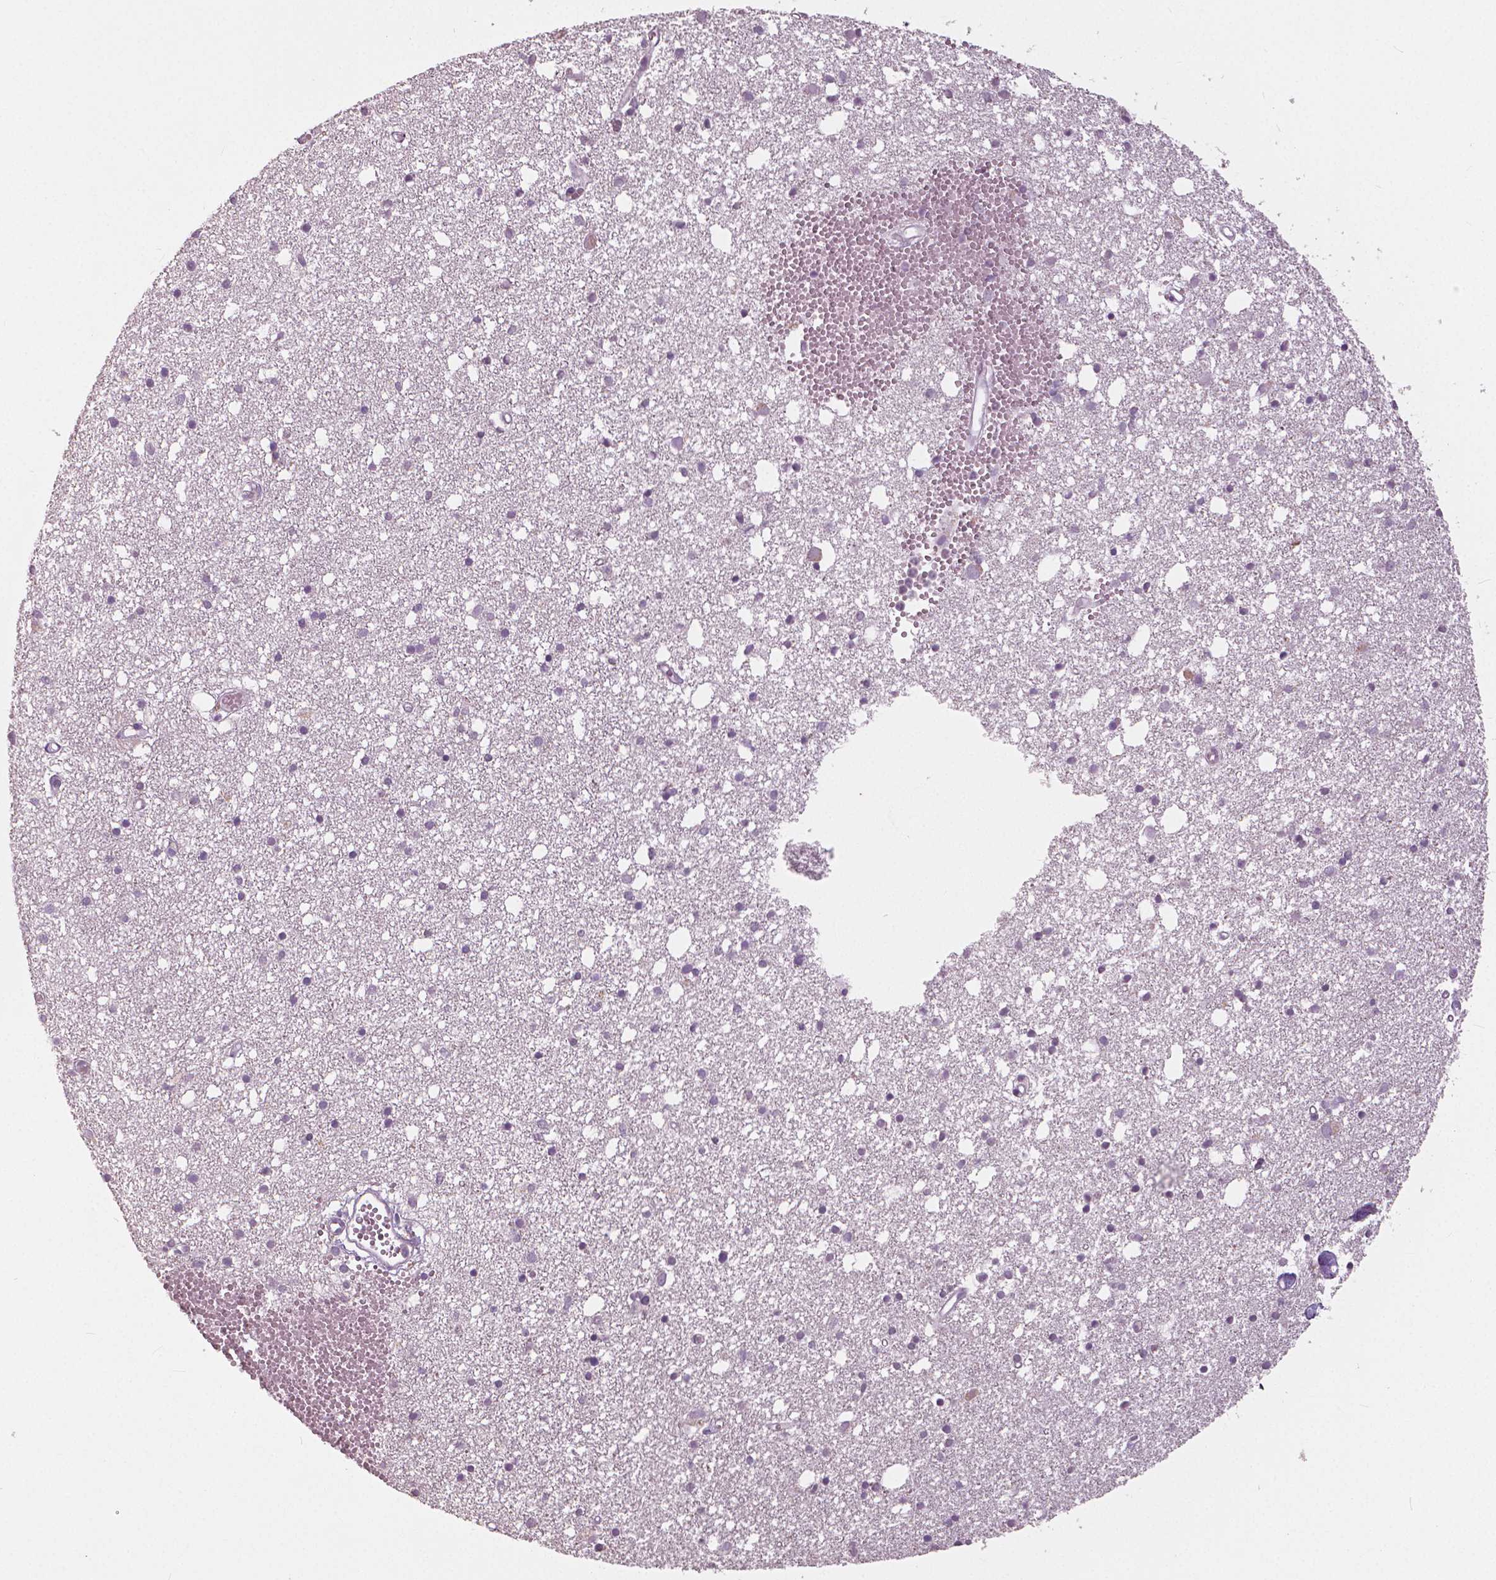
{"staining": {"intensity": "negative", "quantity": "none", "location": "none"}, "tissue": "cerebral cortex", "cell_type": "Endothelial cells", "image_type": "normal", "snomed": [{"axis": "morphology", "description": "Normal tissue, NOS"}, {"axis": "morphology", "description": "Glioma, malignant, High grade"}, {"axis": "topography", "description": "Cerebral cortex"}], "caption": "Cerebral cortex stained for a protein using immunohistochemistry displays no staining endothelial cells.", "gene": "NANOG", "patient": {"sex": "male", "age": 71}}